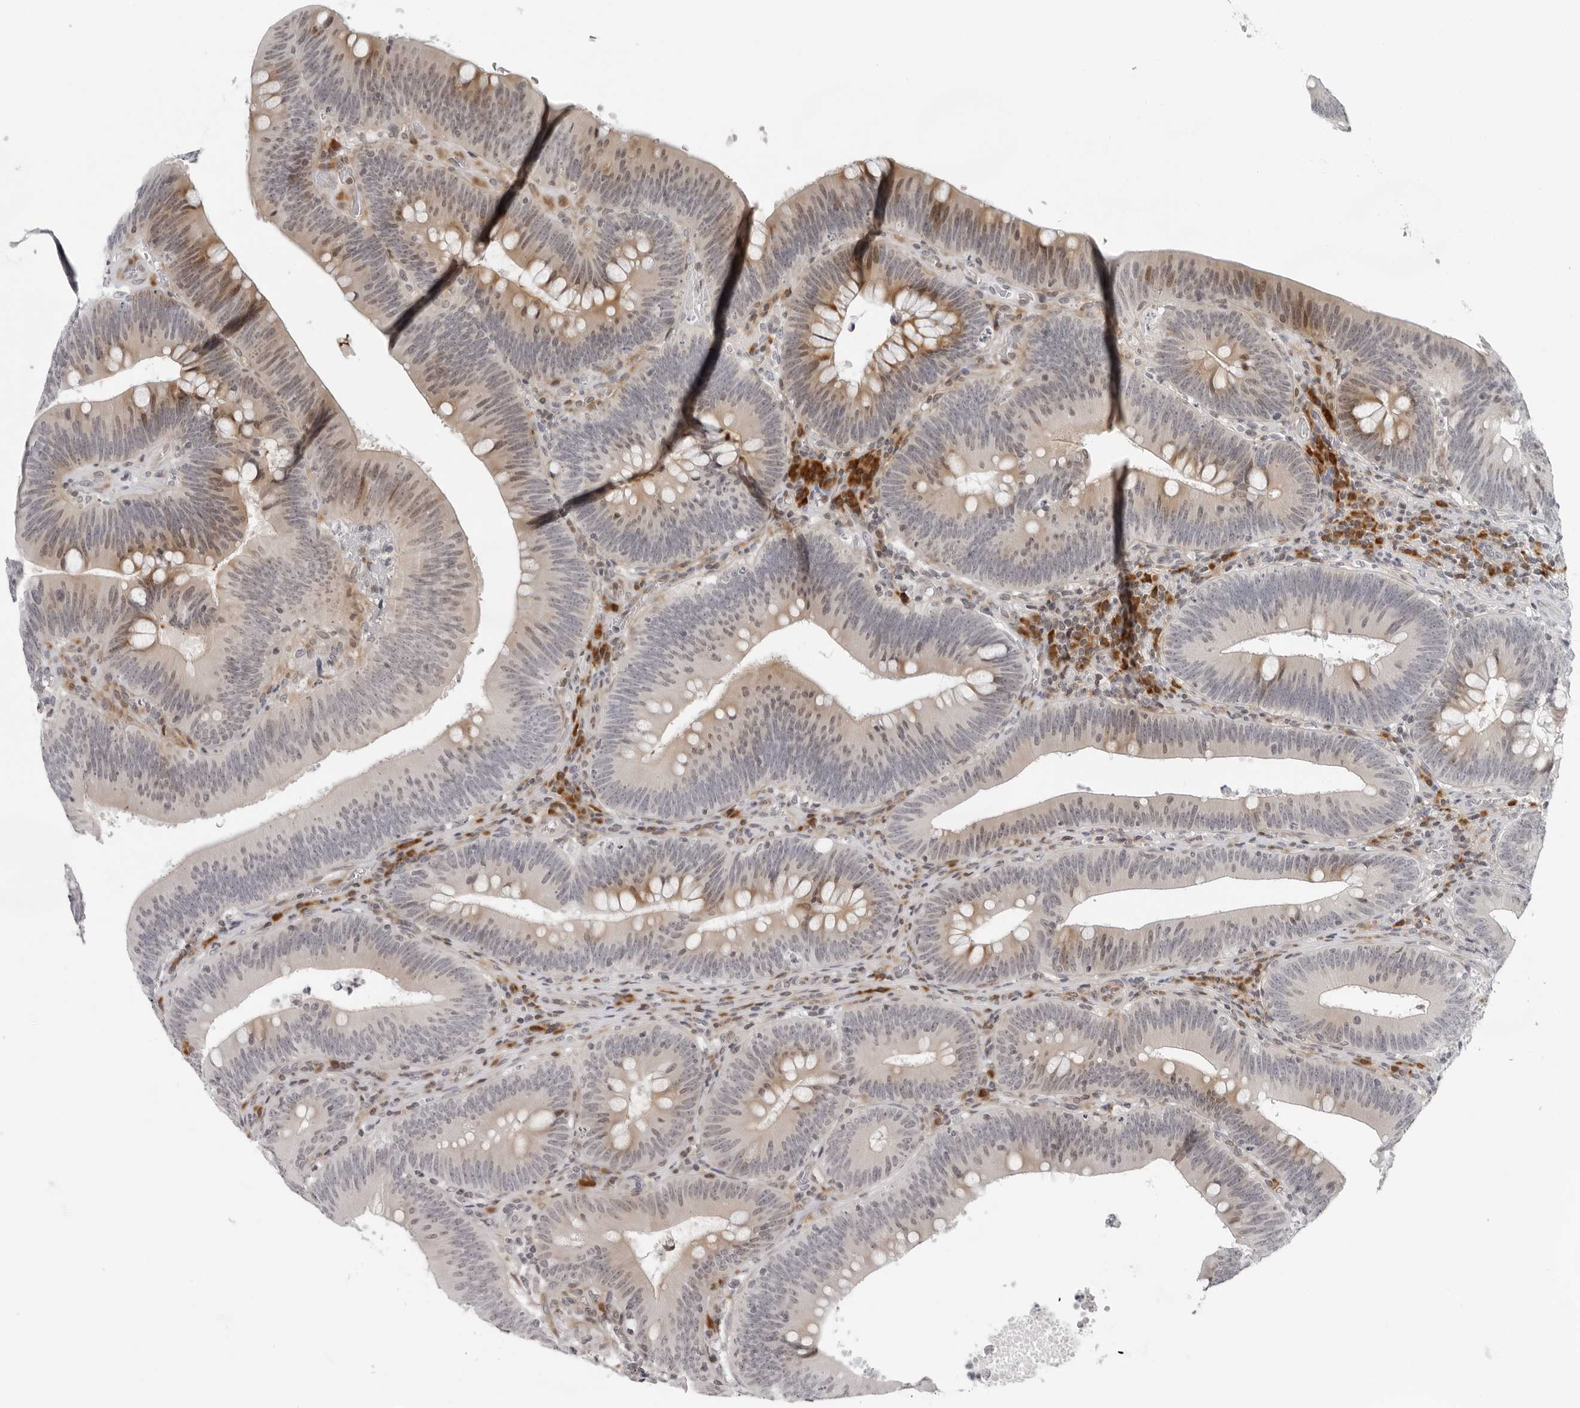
{"staining": {"intensity": "moderate", "quantity": ">75%", "location": "cytoplasmic/membranous,nuclear"}, "tissue": "colorectal cancer", "cell_type": "Tumor cells", "image_type": "cancer", "snomed": [{"axis": "morphology", "description": "Normal tissue, NOS"}, {"axis": "topography", "description": "Colon"}], "caption": "Brown immunohistochemical staining in human colorectal cancer demonstrates moderate cytoplasmic/membranous and nuclear staining in about >75% of tumor cells.", "gene": "PIP4K2C", "patient": {"sex": "female", "age": 82}}